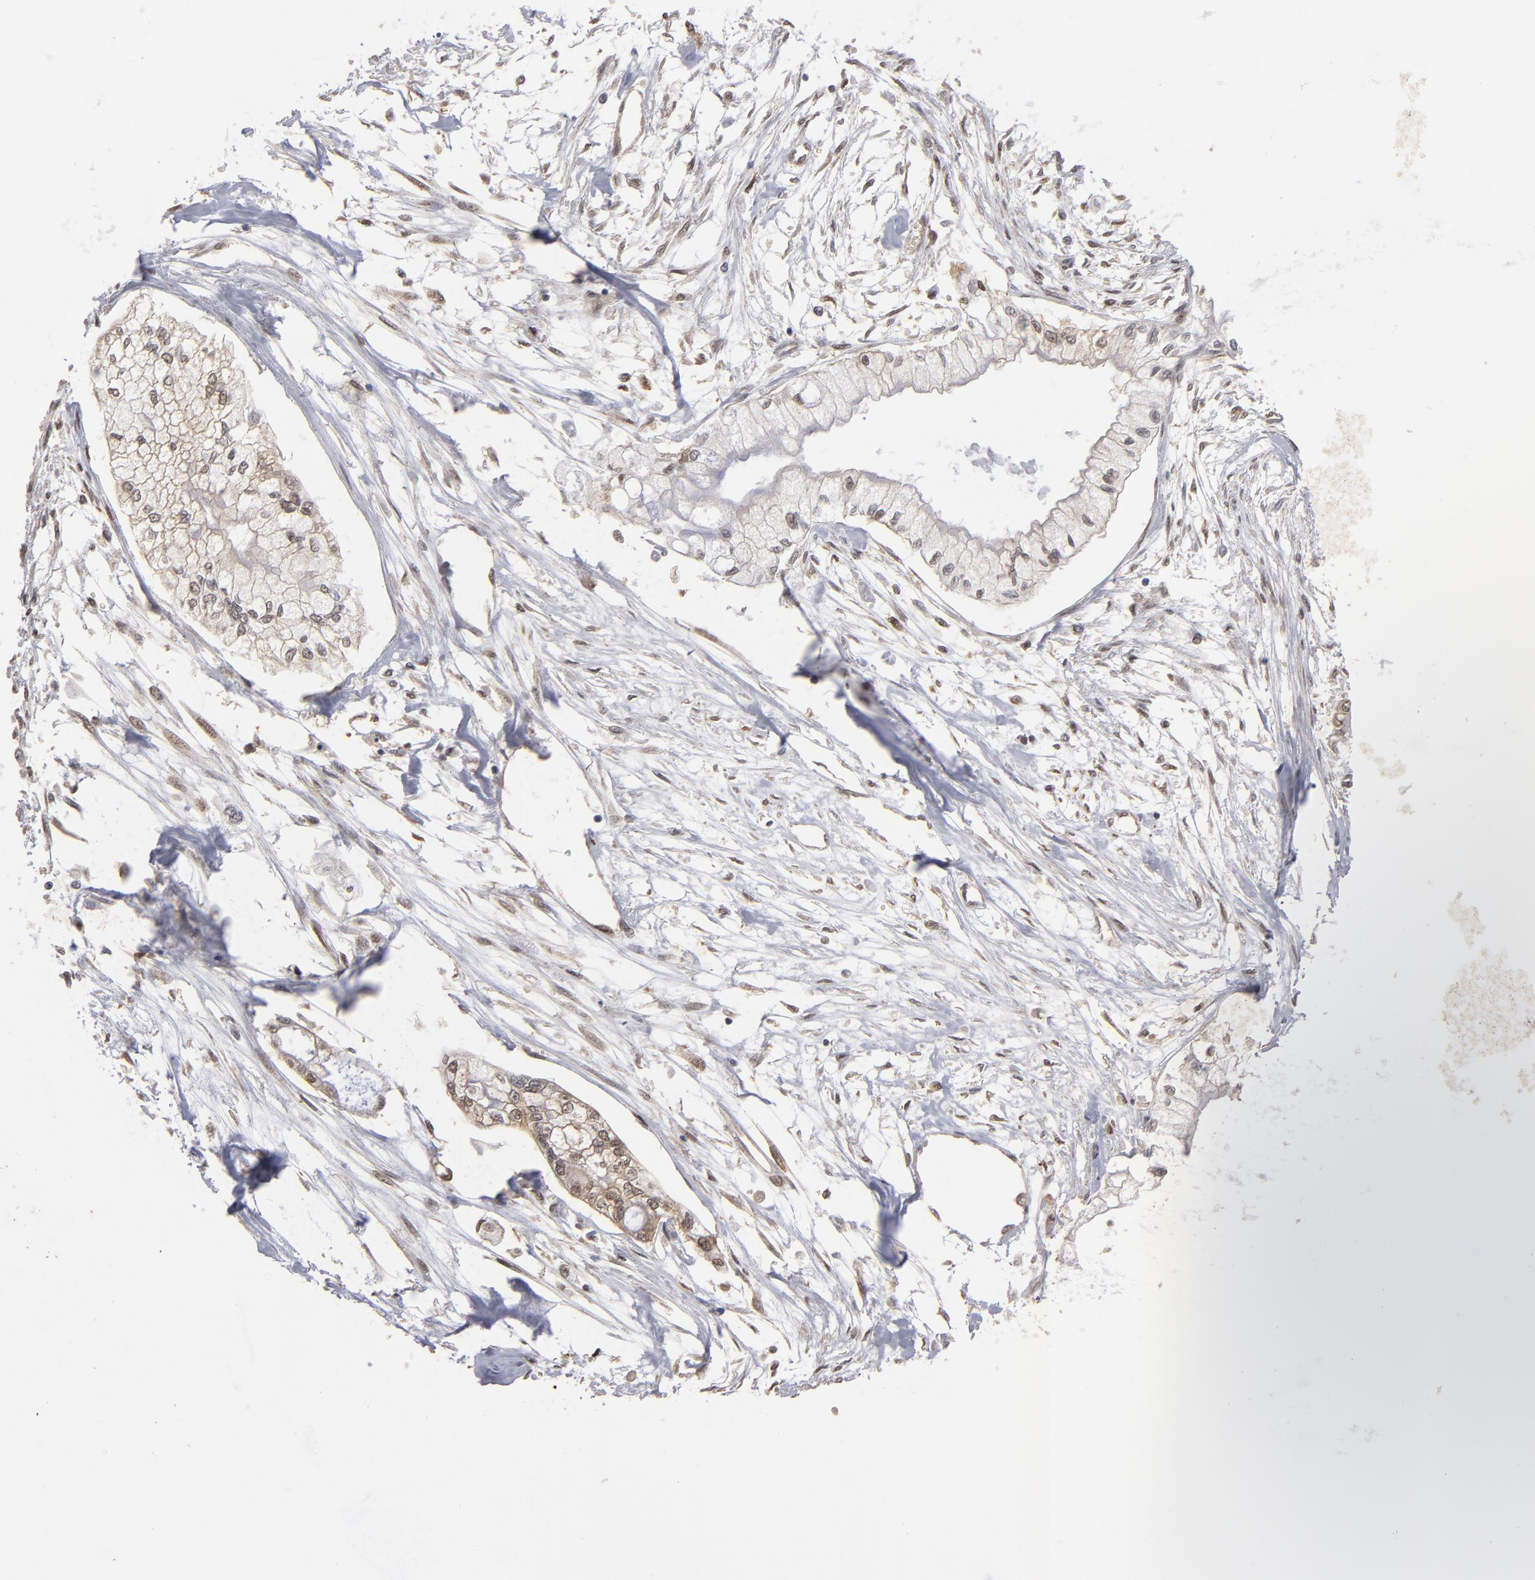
{"staining": {"intensity": "weak", "quantity": "25%-75%", "location": "nuclear"}, "tissue": "pancreatic cancer", "cell_type": "Tumor cells", "image_type": "cancer", "snomed": [{"axis": "morphology", "description": "Adenocarcinoma, NOS"}, {"axis": "topography", "description": "Pancreas"}], "caption": "Weak nuclear protein staining is seen in approximately 25%-75% of tumor cells in adenocarcinoma (pancreatic).", "gene": "HUWE1", "patient": {"sex": "male", "age": 79}}